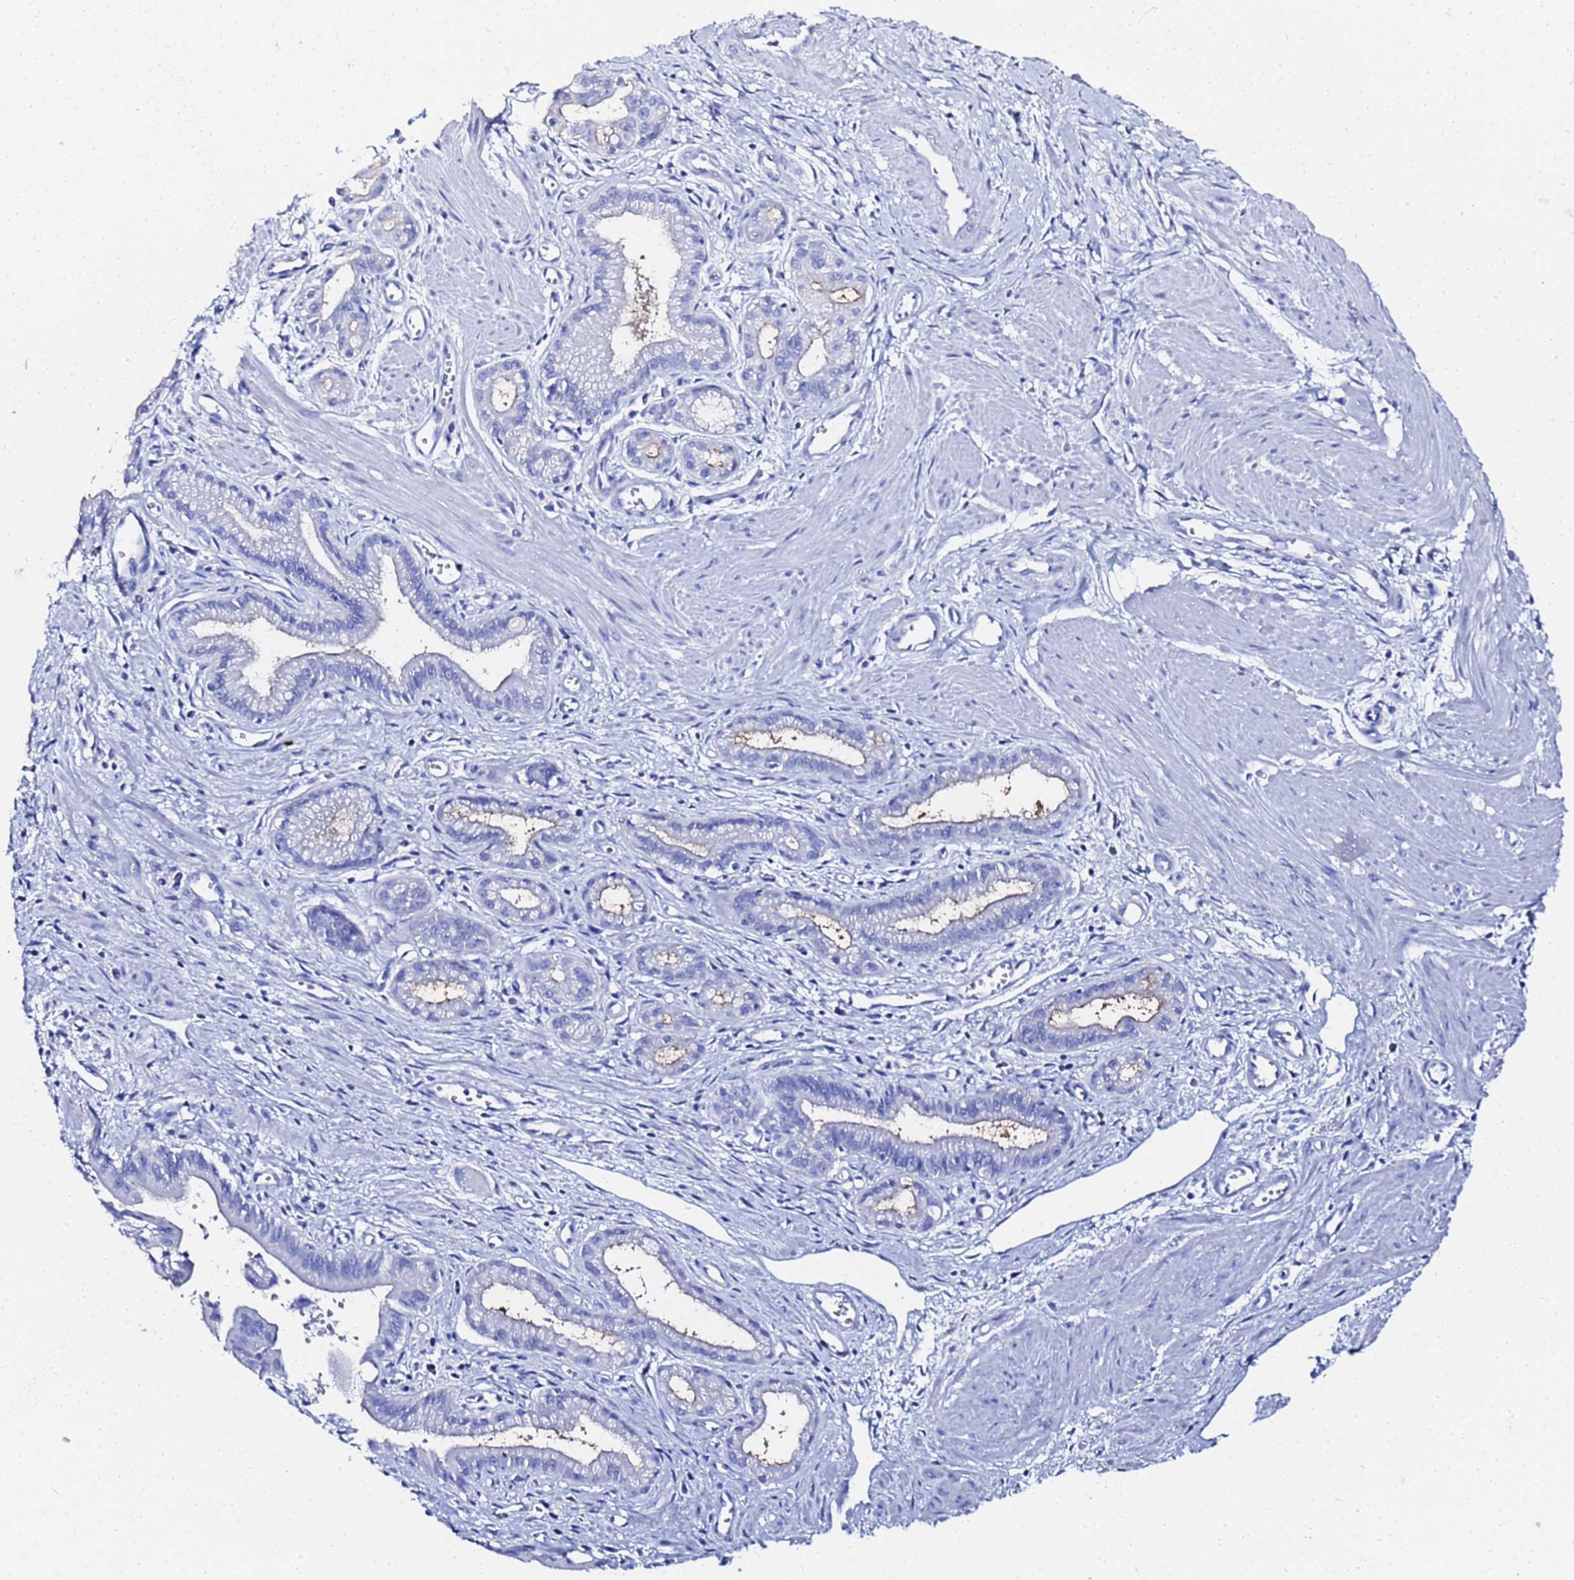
{"staining": {"intensity": "negative", "quantity": "none", "location": "none"}, "tissue": "pancreatic cancer", "cell_type": "Tumor cells", "image_type": "cancer", "snomed": [{"axis": "morphology", "description": "Adenocarcinoma, NOS"}, {"axis": "topography", "description": "Pancreas"}], "caption": "Human pancreatic cancer stained for a protein using immunohistochemistry (IHC) displays no expression in tumor cells.", "gene": "GGT1", "patient": {"sex": "male", "age": 78}}